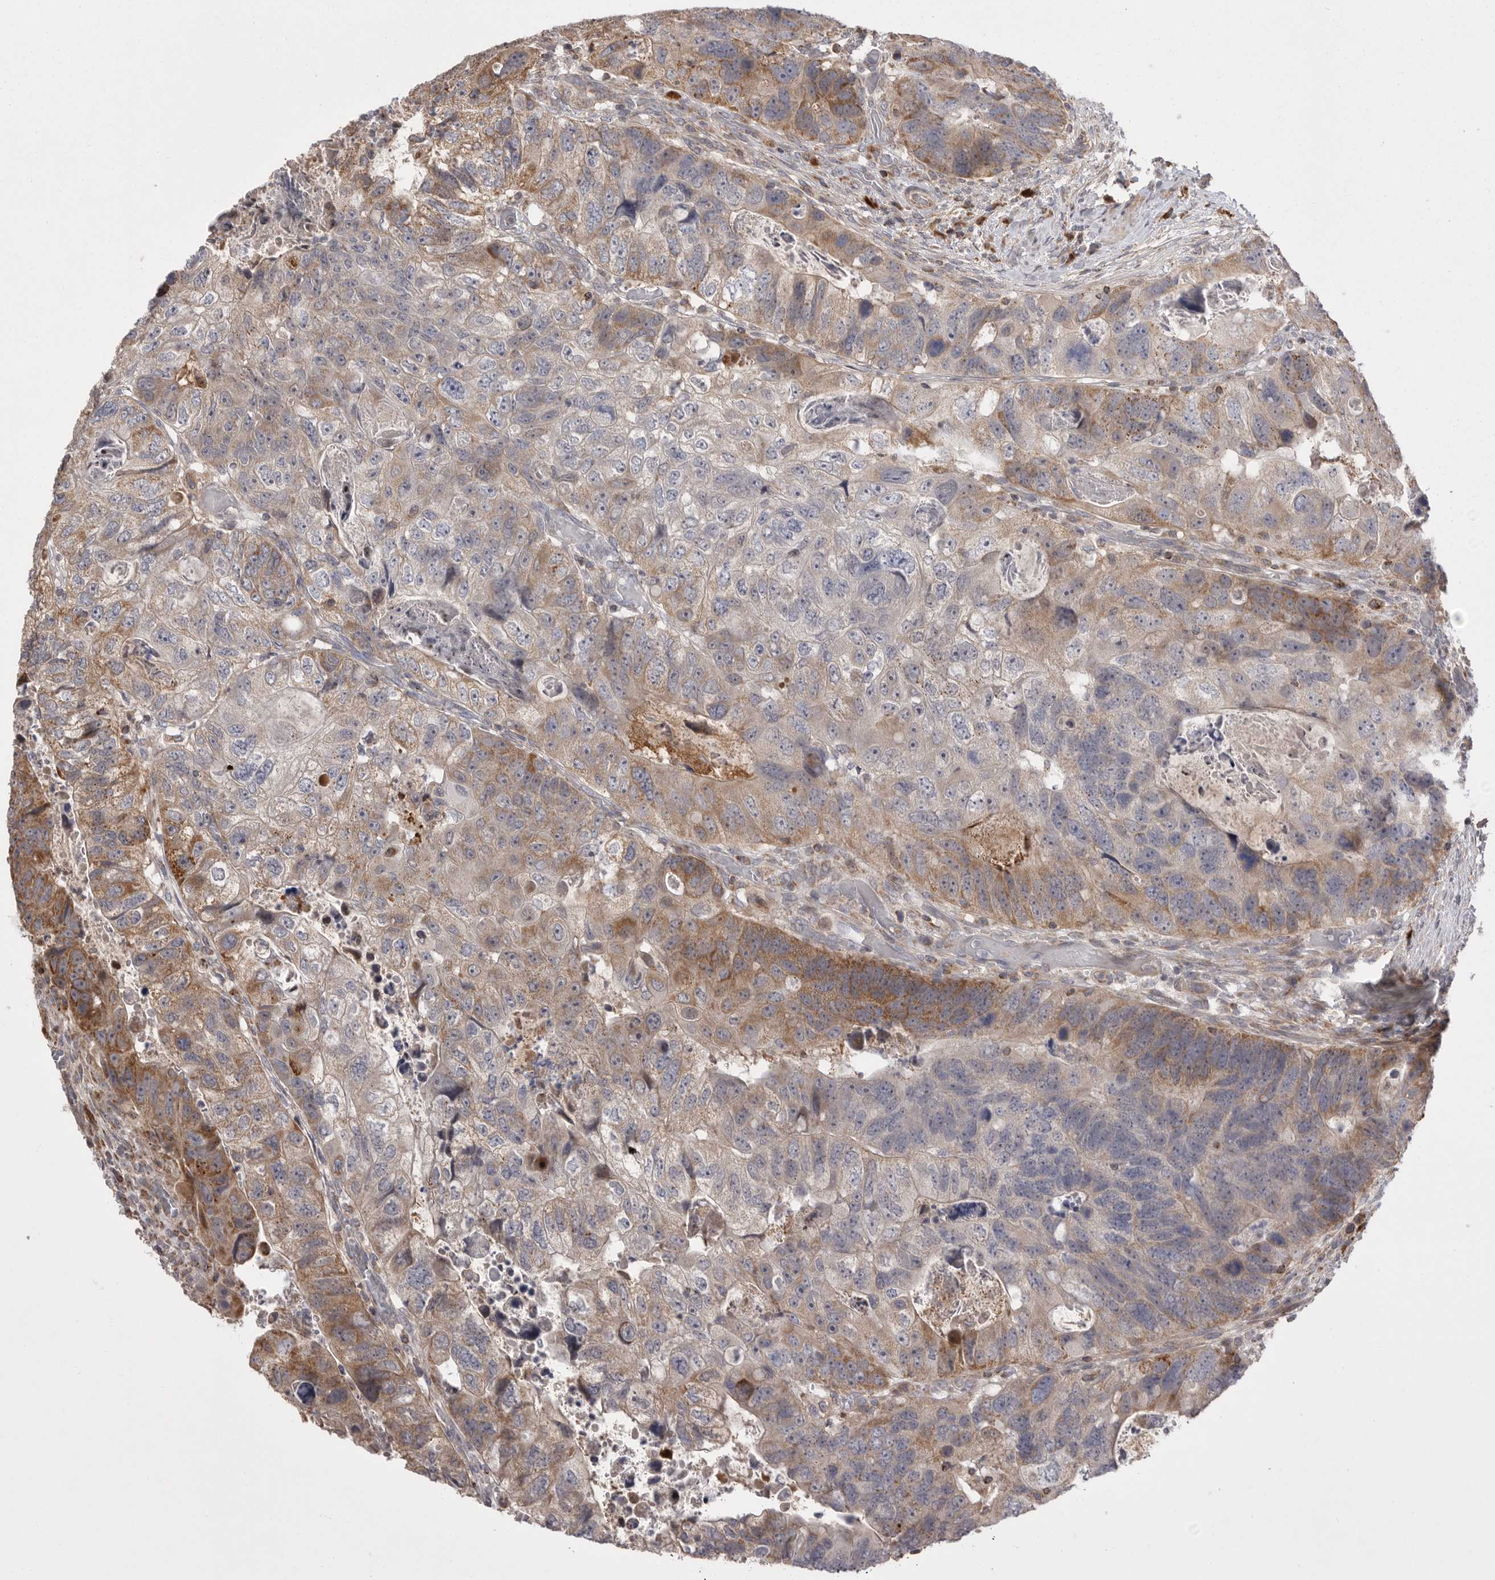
{"staining": {"intensity": "moderate", "quantity": "25%-75%", "location": "cytoplasmic/membranous"}, "tissue": "colorectal cancer", "cell_type": "Tumor cells", "image_type": "cancer", "snomed": [{"axis": "morphology", "description": "Adenocarcinoma, NOS"}, {"axis": "topography", "description": "Rectum"}], "caption": "Colorectal cancer stained with a protein marker exhibits moderate staining in tumor cells.", "gene": "KYAT3", "patient": {"sex": "male", "age": 59}}